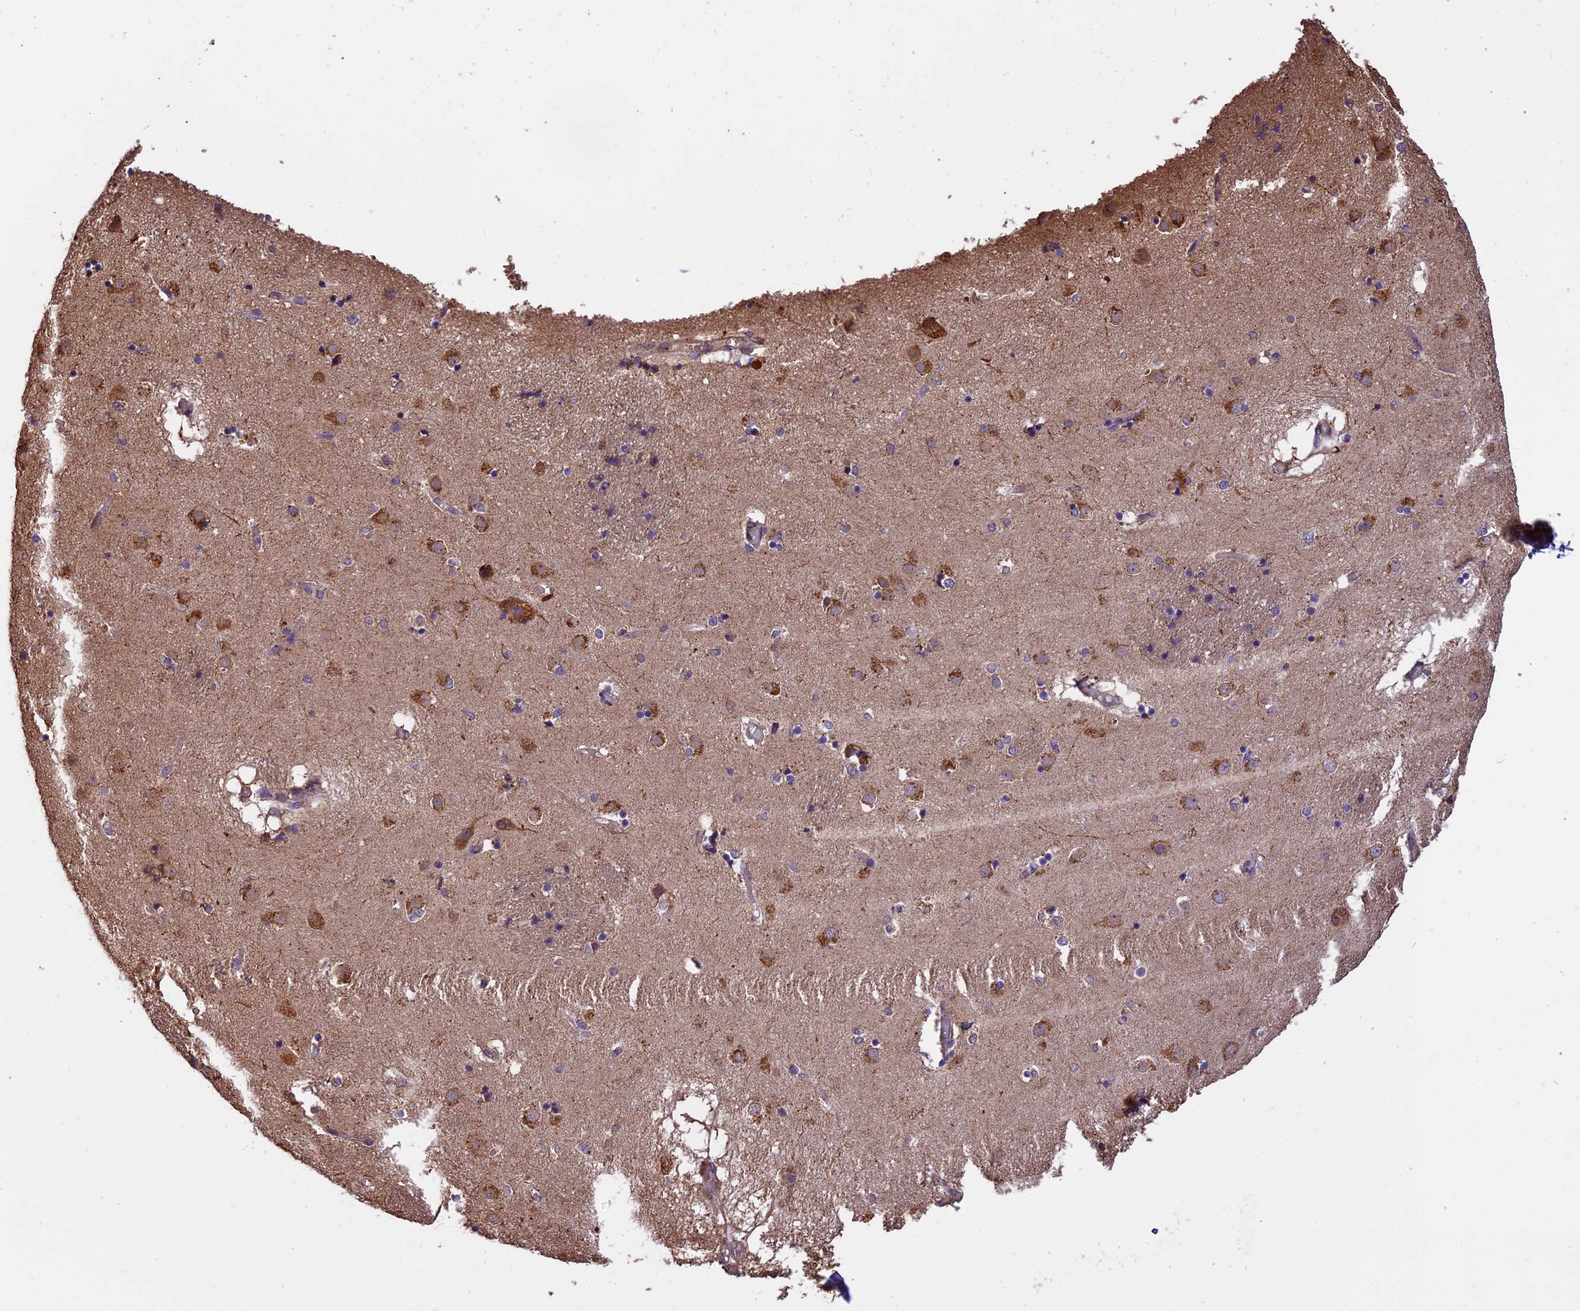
{"staining": {"intensity": "negative", "quantity": "none", "location": "none"}, "tissue": "caudate", "cell_type": "Glial cells", "image_type": "normal", "snomed": [{"axis": "morphology", "description": "Normal tissue, NOS"}, {"axis": "topography", "description": "Lateral ventricle wall"}], "caption": "IHC of unremarkable human caudate exhibits no staining in glial cells.", "gene": "CHMP2A", "patient": {"sex": "male", "age": 70}}